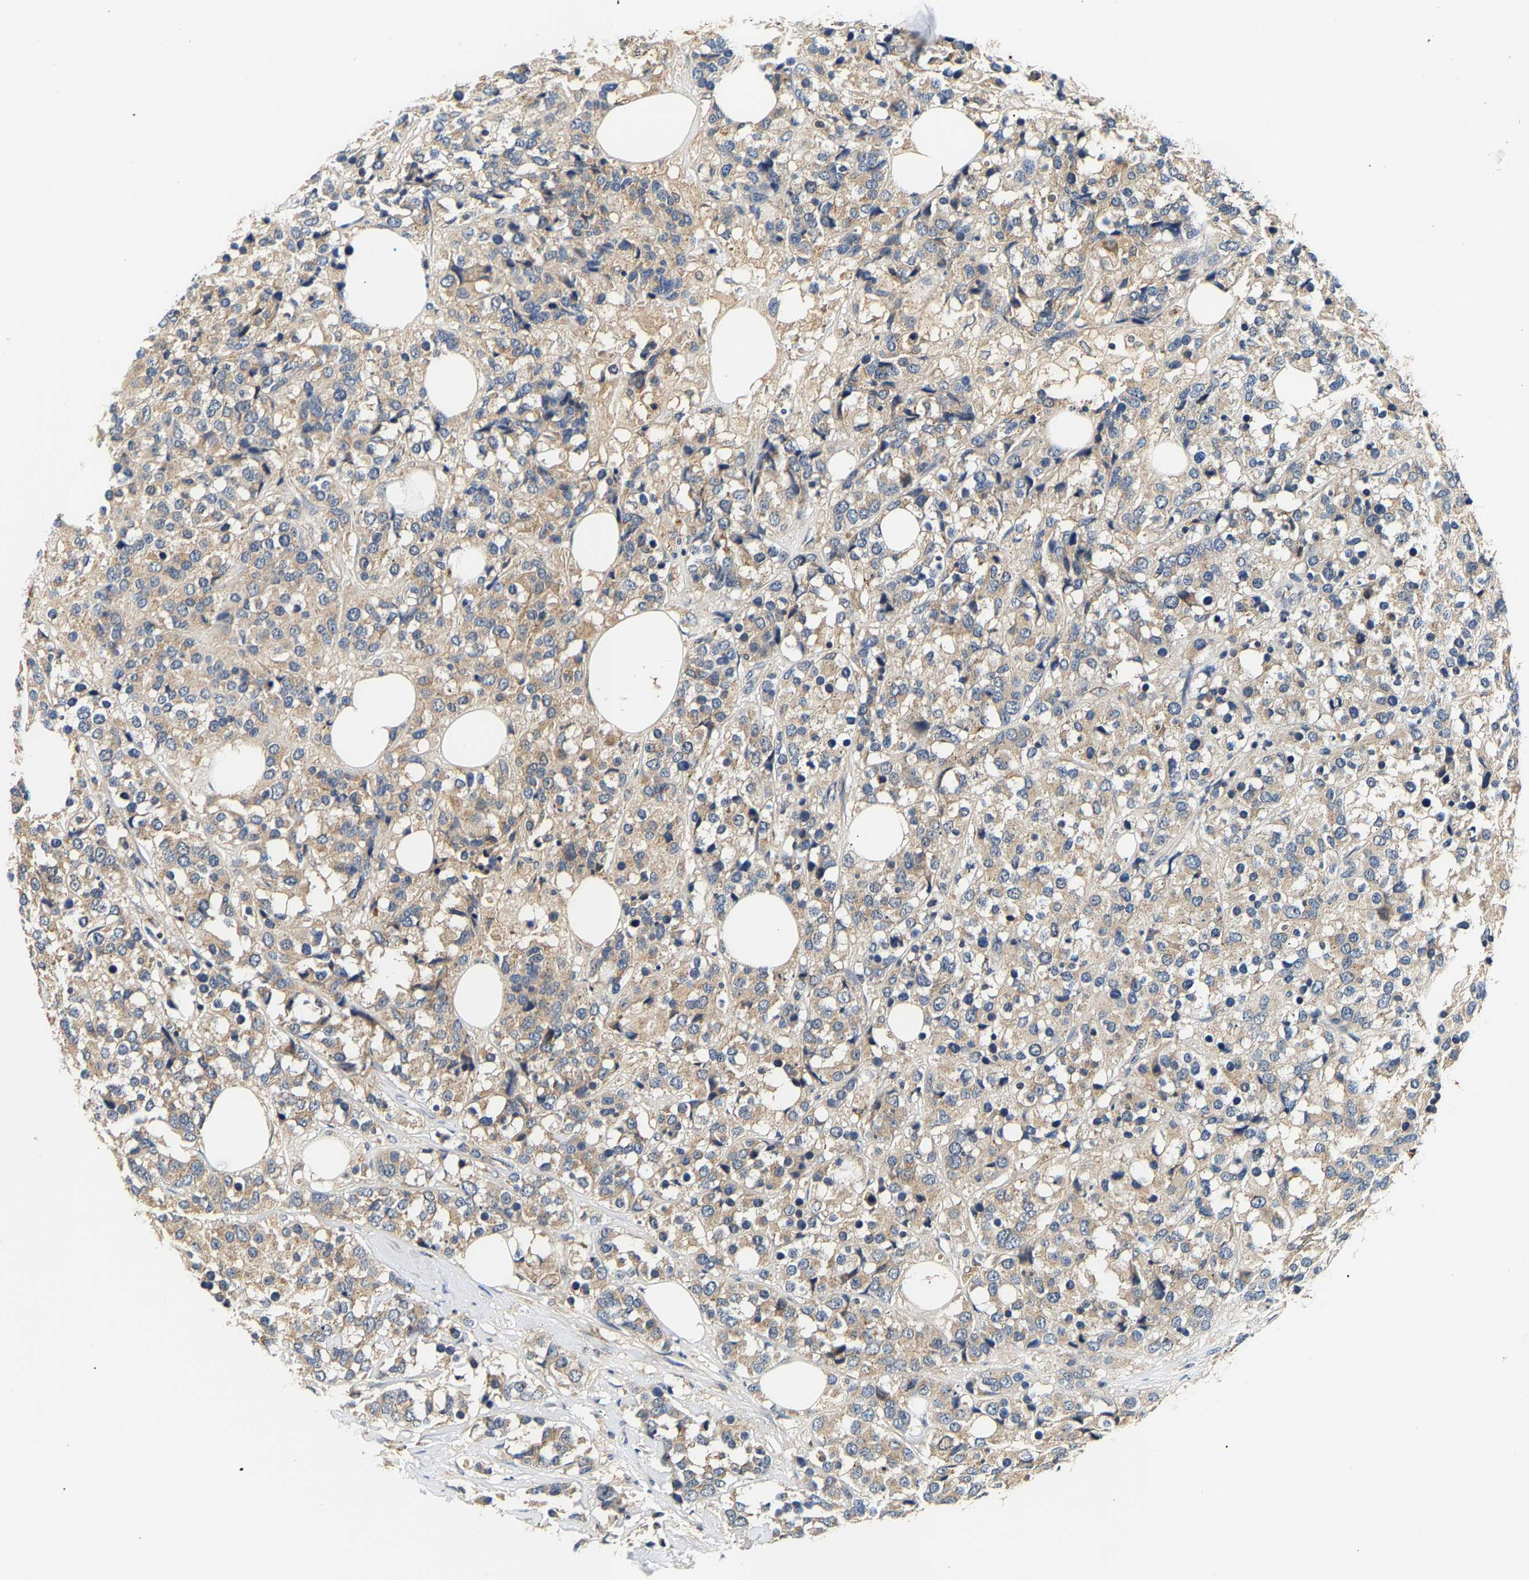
{"staining": {"intensity": "moderate", "quantity": ">75%", "location": "cytoplasmic/membranous"}, "tissue": "breast cancer", "cell_type": "Tumor cells", "image_type": "cancer", "snomed": [{"axis": "morphology", "description": "Lobular carcinoma"}, {"axis": "topography", "description": "Breast"}], "caption": "Protein expression analysis of human breast cancer reveals moderate cytoplasmic/membranous staining in approximately >75% of tumor cells.", "gene": "PPID", "patient": {"sex": "female", "age": 59}}